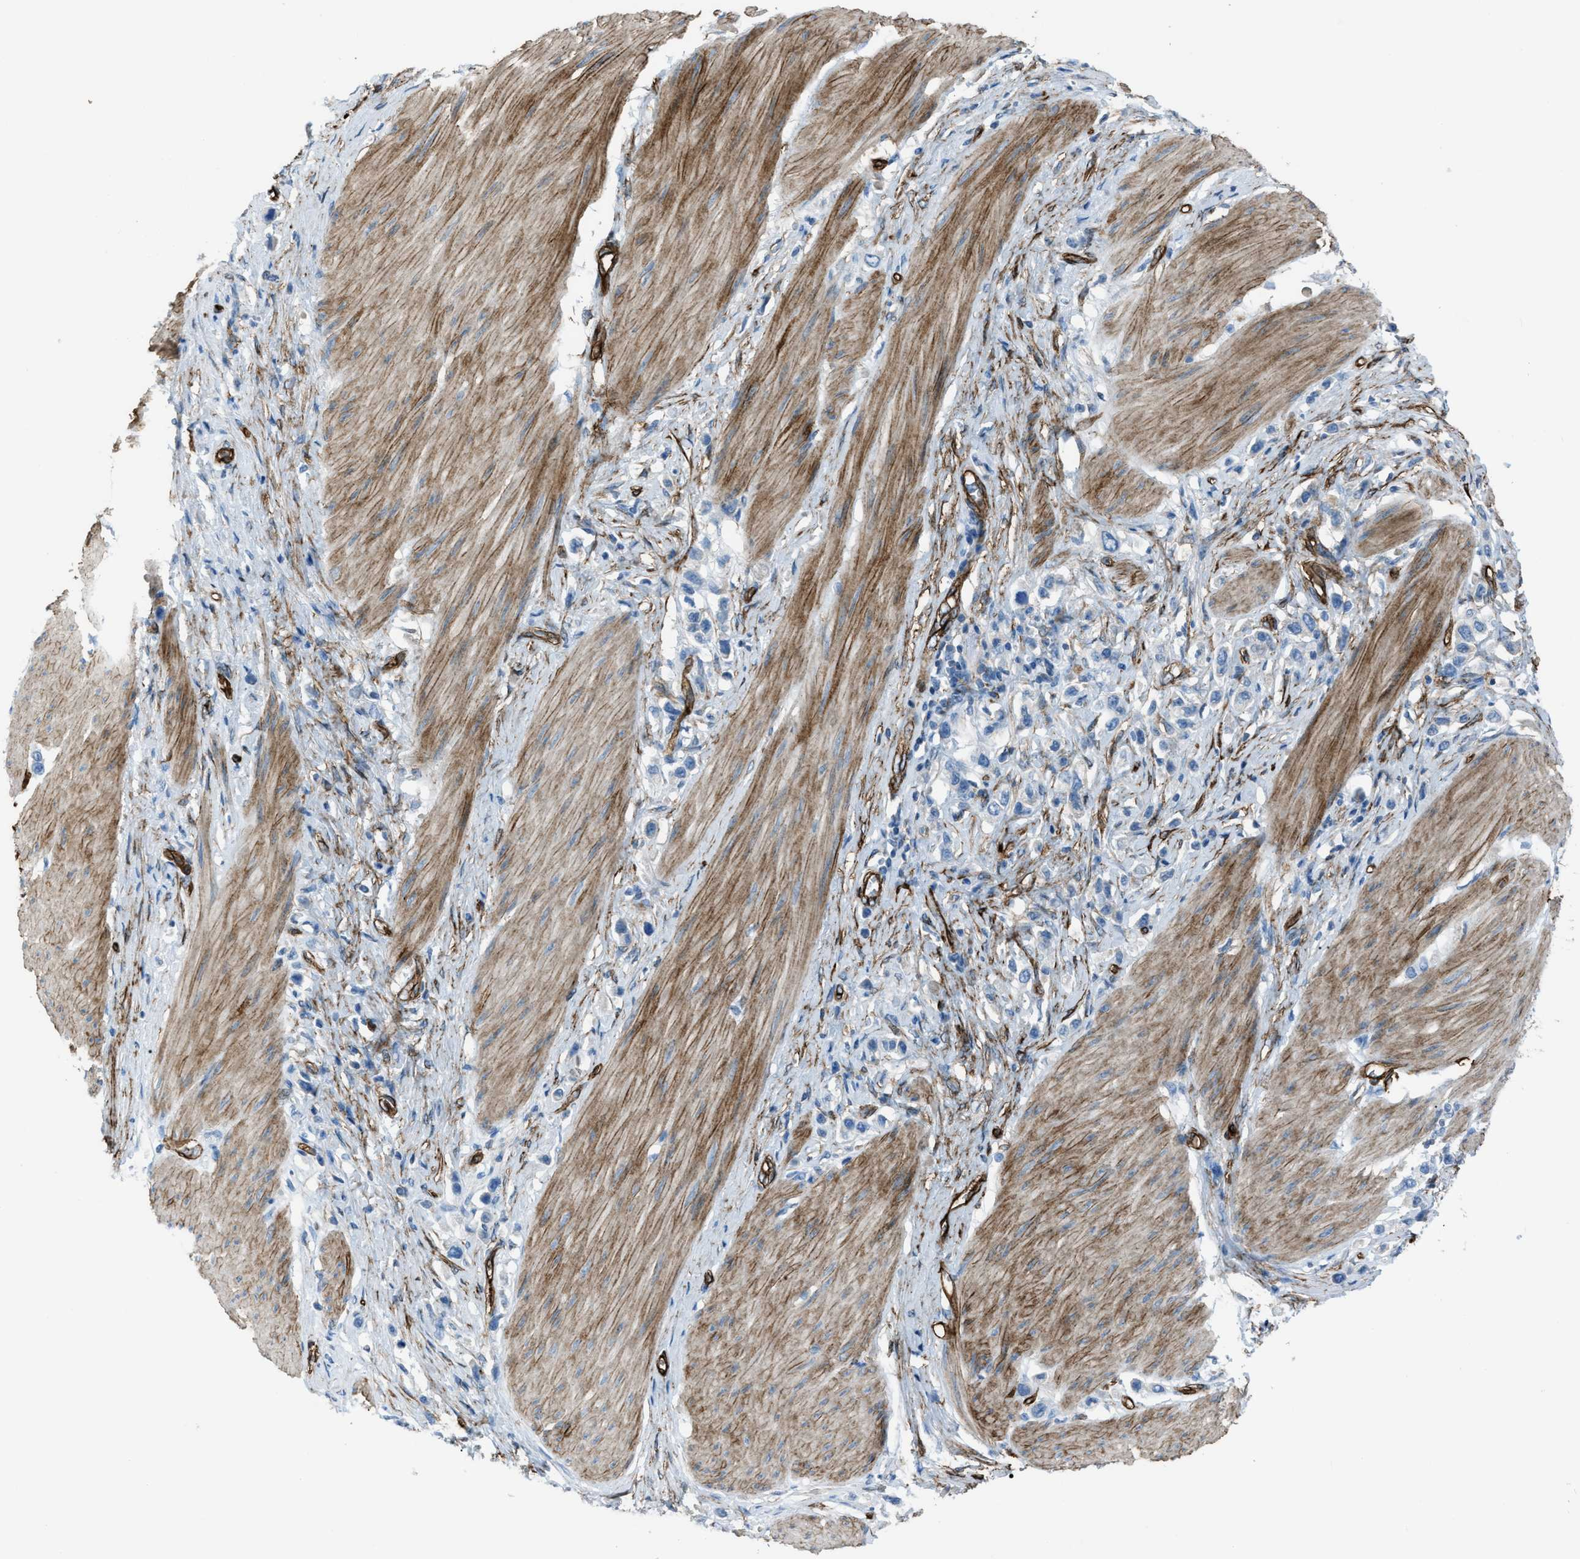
{"staining": {"intensity": "negative", "quantity": "none", "location": "none"}, "tissue": "stomach cancer", "cell_type": "Tumor cells", "image_type": "cancer", "snomed": [{"axis": "morphology", "description": "Adenocarcinoma, NOS"}, {"axis": "topography", "description": "Stomach"}], "caption": "Stomach cancer (adenocarcinoma) was stained to show a protein in brown. There is no significant expression in tumor cells. The staining was performed using DAB (3,3'-diaminobenzidine) to visualize the protein expression in brown, while the nuclei were stained in blue with hematoxylin (Magnification: 20x).", "gene": "SLC22A15", "patient": {"sex": "female", "age": 65}}